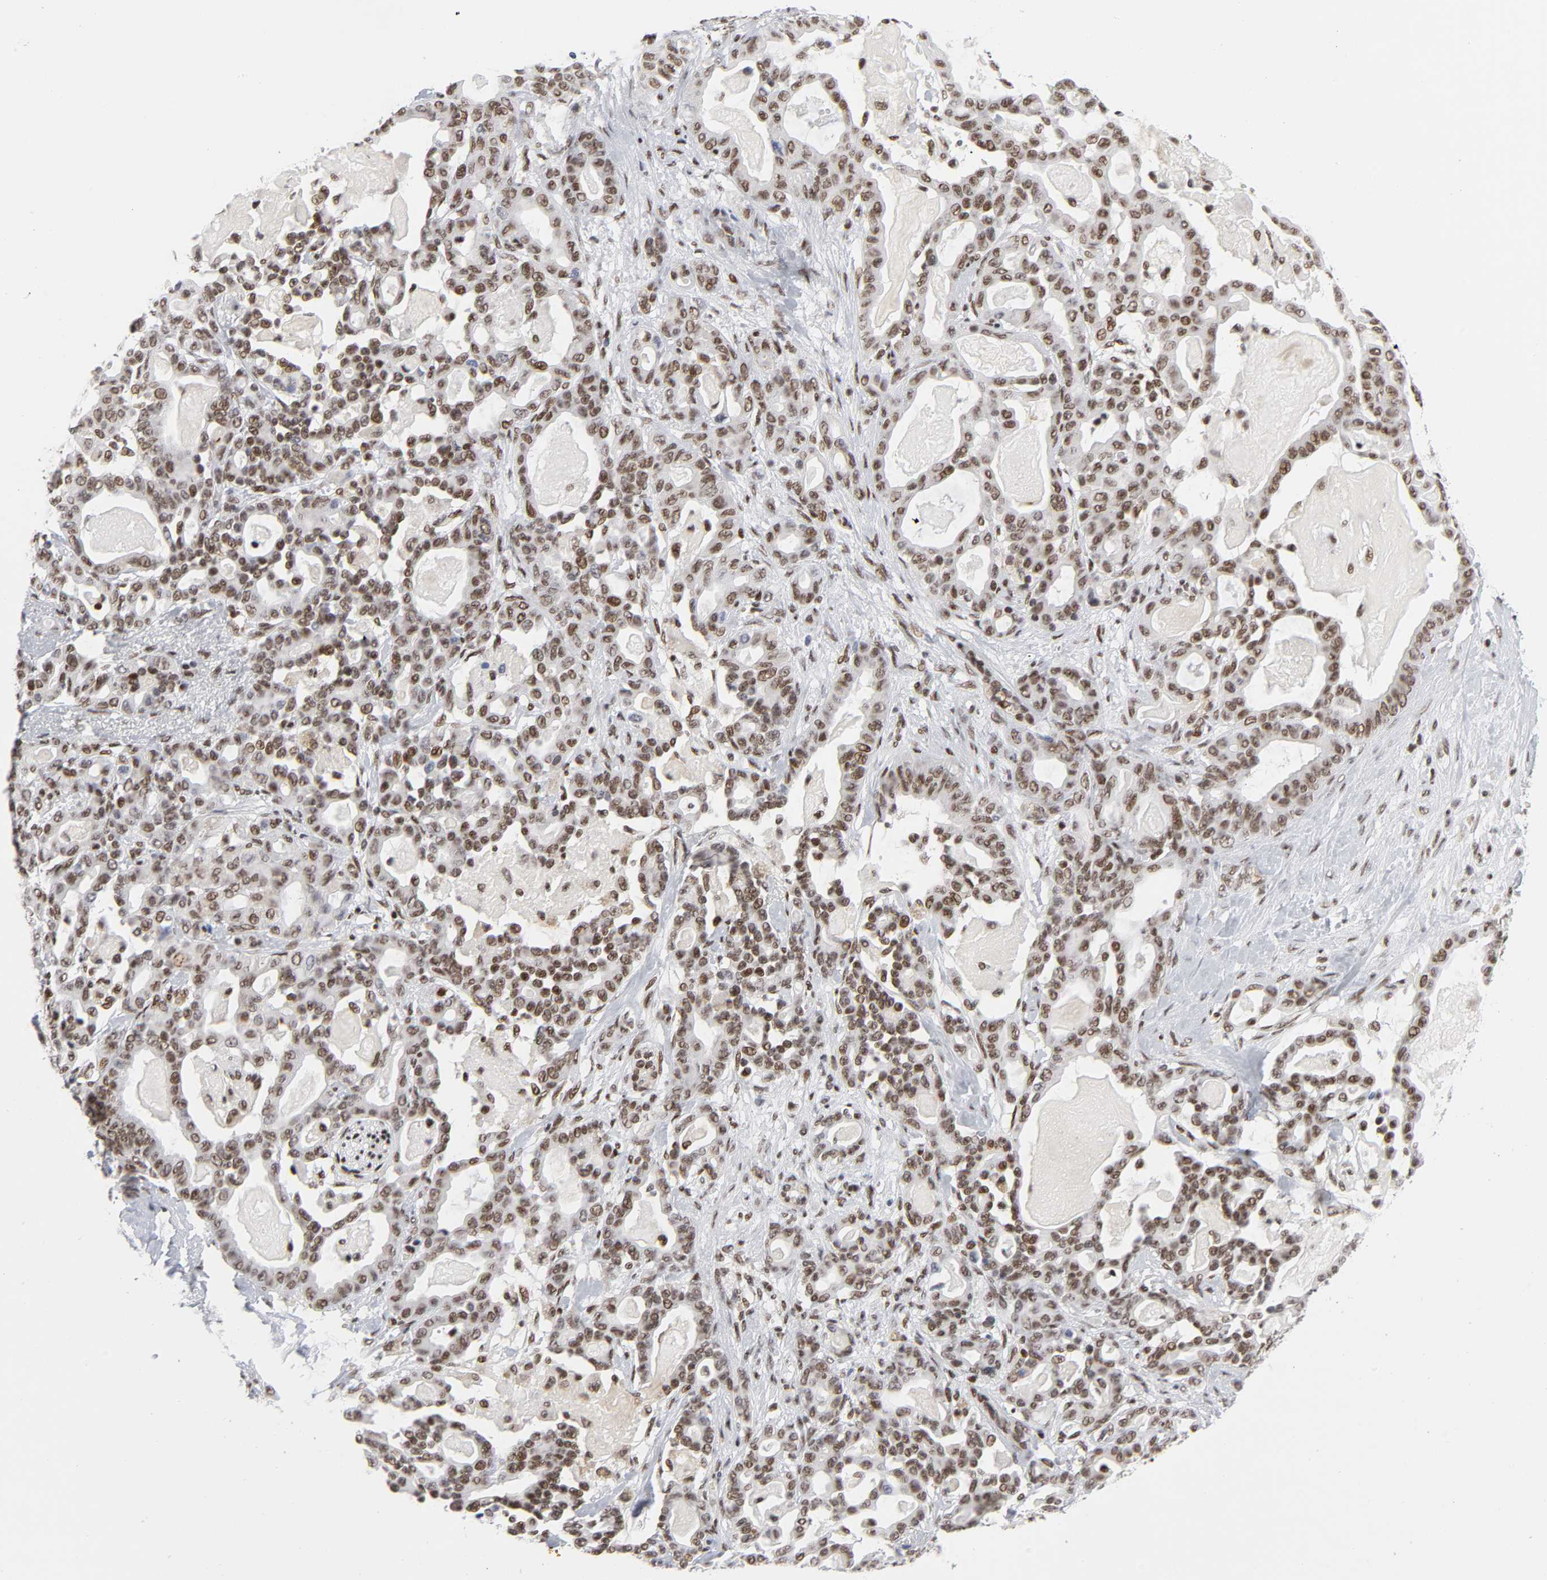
{"staining": {"intensity": "moderate", "quantity": ">75%", "location": "nuclear"}, "tissue": "pancreatic cancer", "cell_type": "Tumor cells", "image_type": "cancer", "snomed": [{"axis": "morphology", "description": "Adenocarcinoma, NOS"}, {"axis": "topography", "description": "Pancreas"}], "caption": "This is a micrograph of immunohistochemistry staining of pancreatic cancer (adenocarcinoma), which shows moderate staining in the nuclear of tumor cells.", "gene": "CREBBP", "patient": {"sex": "male", "age": 63}}